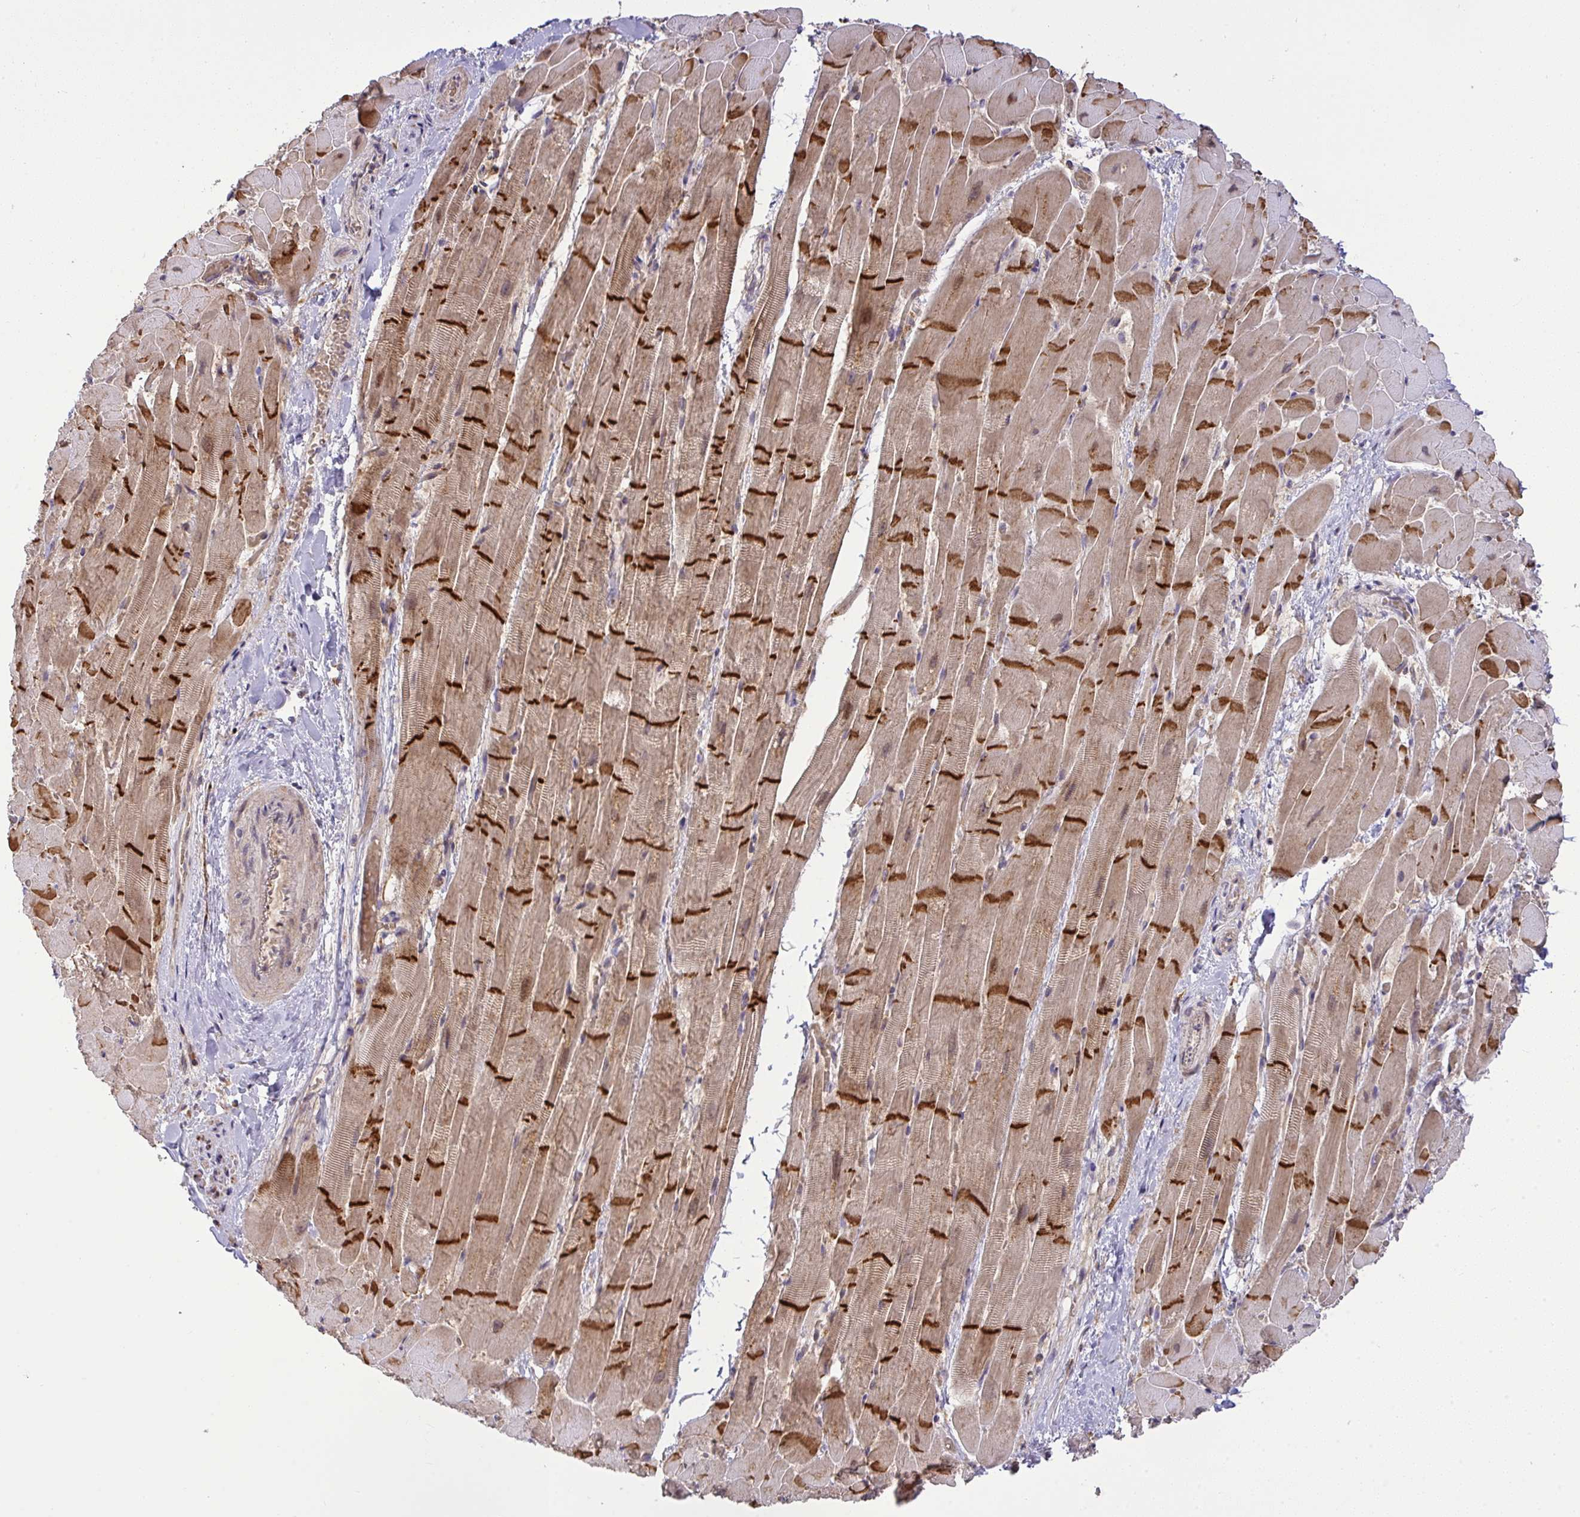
{"staining": {"intensity": "moderate", "quantity": ">75%", "location": "cytoplasmic/membranous"}, "tissue": "heart muscle", "cell_type": "Cardiomyocytes", "image_type": "normal", "snomed": [{"axis": "morphology", "description": "Normal tissue, NOS"}, {"axis": "topography", "description": "Heart"}], "caption": "Protein analysis of unremarkable heart muscle displays moderate cytoplasmic/membranous positivity in about >75% of cardiomyocytes. The protein is shown in brown color, while the nuclei are stained blue.", "gene": "SLC9A6", "patient": {"sex": "male", "age": 37}}